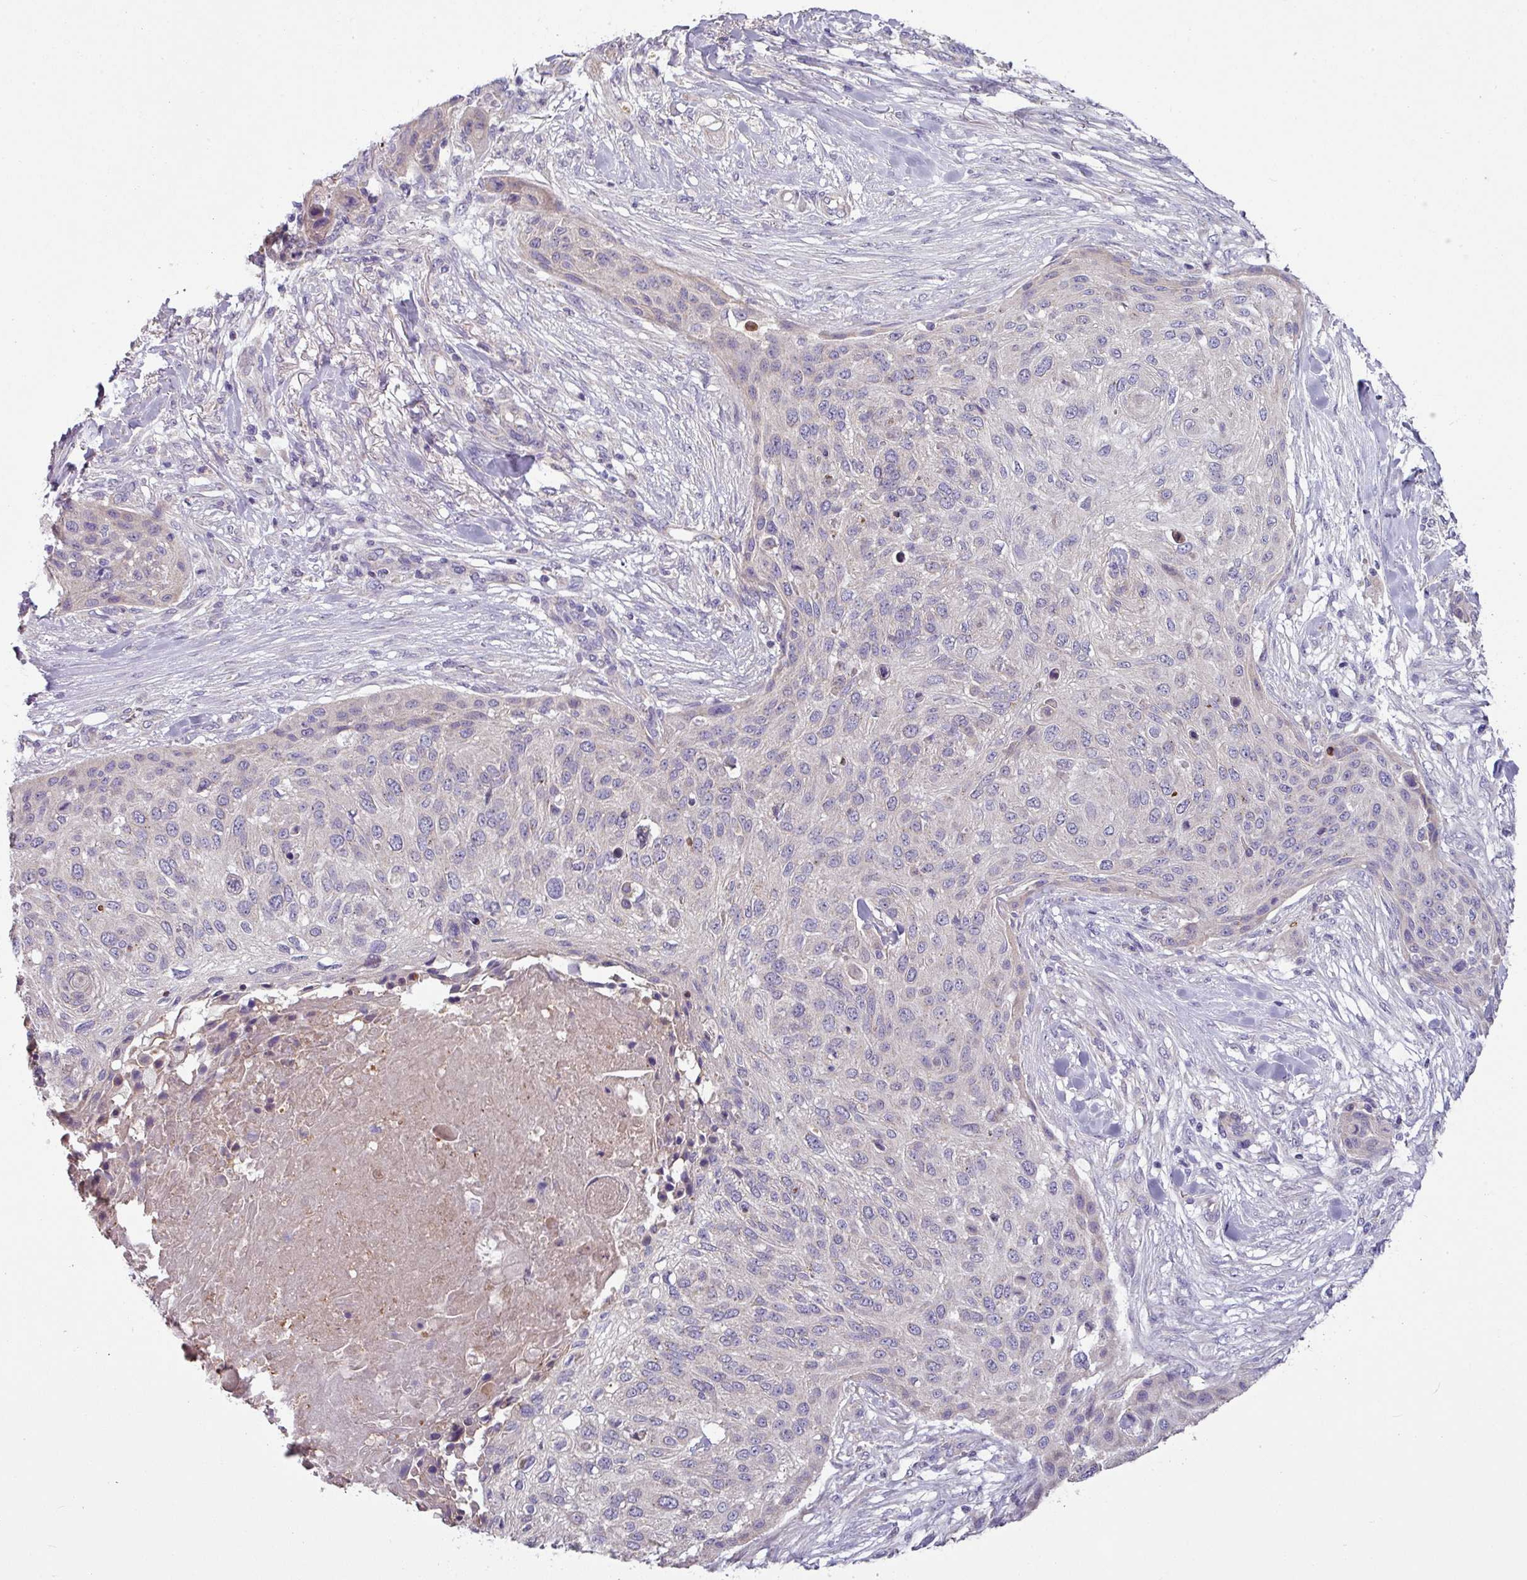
{"staining": {"intensity": "negative", "quantity": "none", "location": "none"}, "tissue": "skin cancer", "cell_type": "Tumor cells", "image_type": "cancer", "snomed": [{"axis": "morphology", "description": "Squamous cell carcinoma, NOS"}, {"axis": "topography", "description": "Skin"}], "caption": "Human skin cancer (squamous cell carcinoma) stained for a protein using immunohistochemistry (IHC) reveals no staining in tumor cells.", "gene": "LRRC9", "patient": {"sex": "female", "age": 87}}